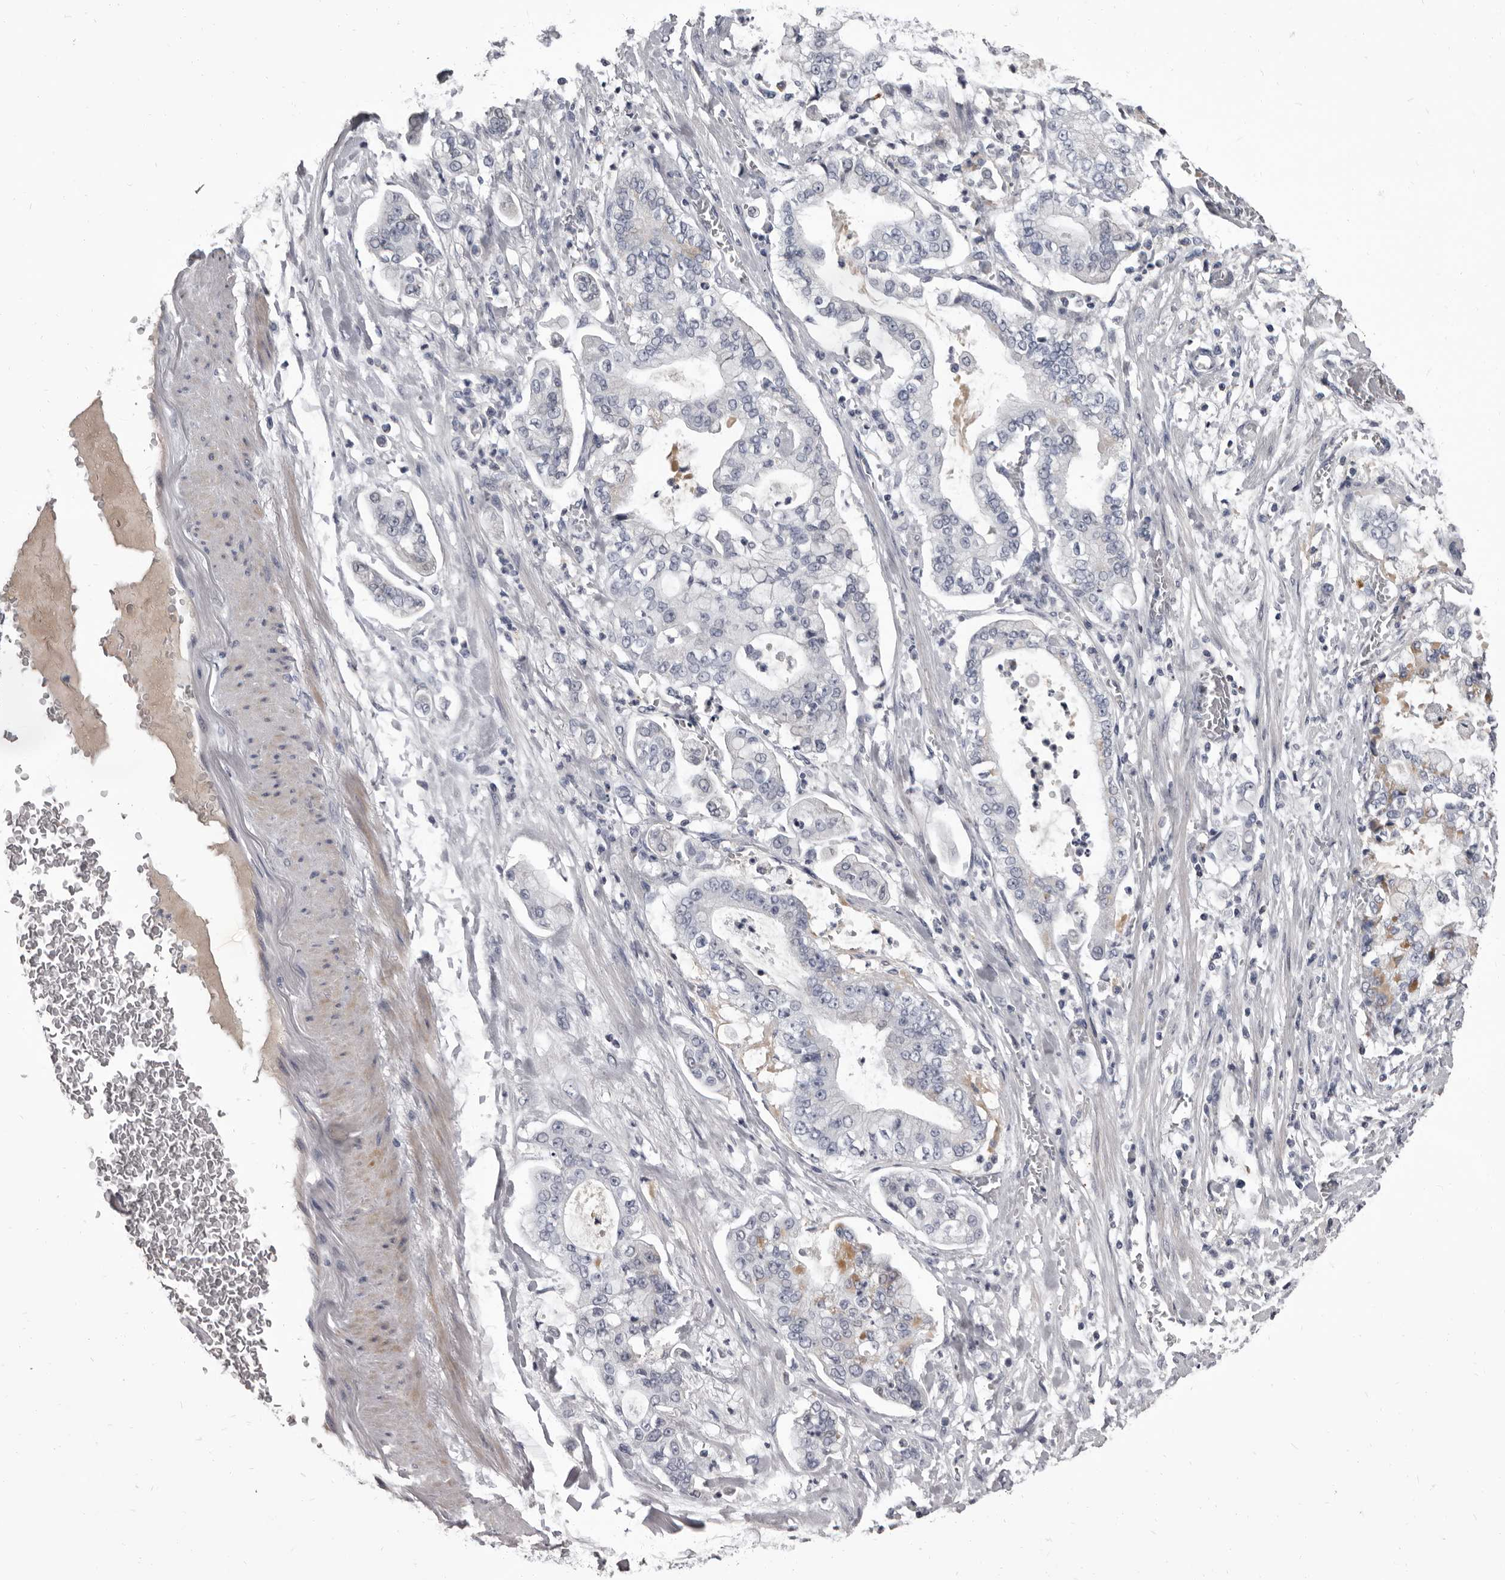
{"staining": {"intensity": "negative", "quantity": "none", "location": "none"}, "tissue": "stomach cancer", "cell_type": "Tumor cells", "image_type": "cancer", "snomed": [{"axis": "morphology", "description": "Adenocarcinoma, NOS"}, {"axis": "topography", "description": "Stomach"}], "caption": "The immunohistochemistry histopathology image has no significant staining in tumor cells of adenocarcinoma (stomach) tissue.", "gene": "GZMH", "patient": {"sex": "male", "age": 76}}